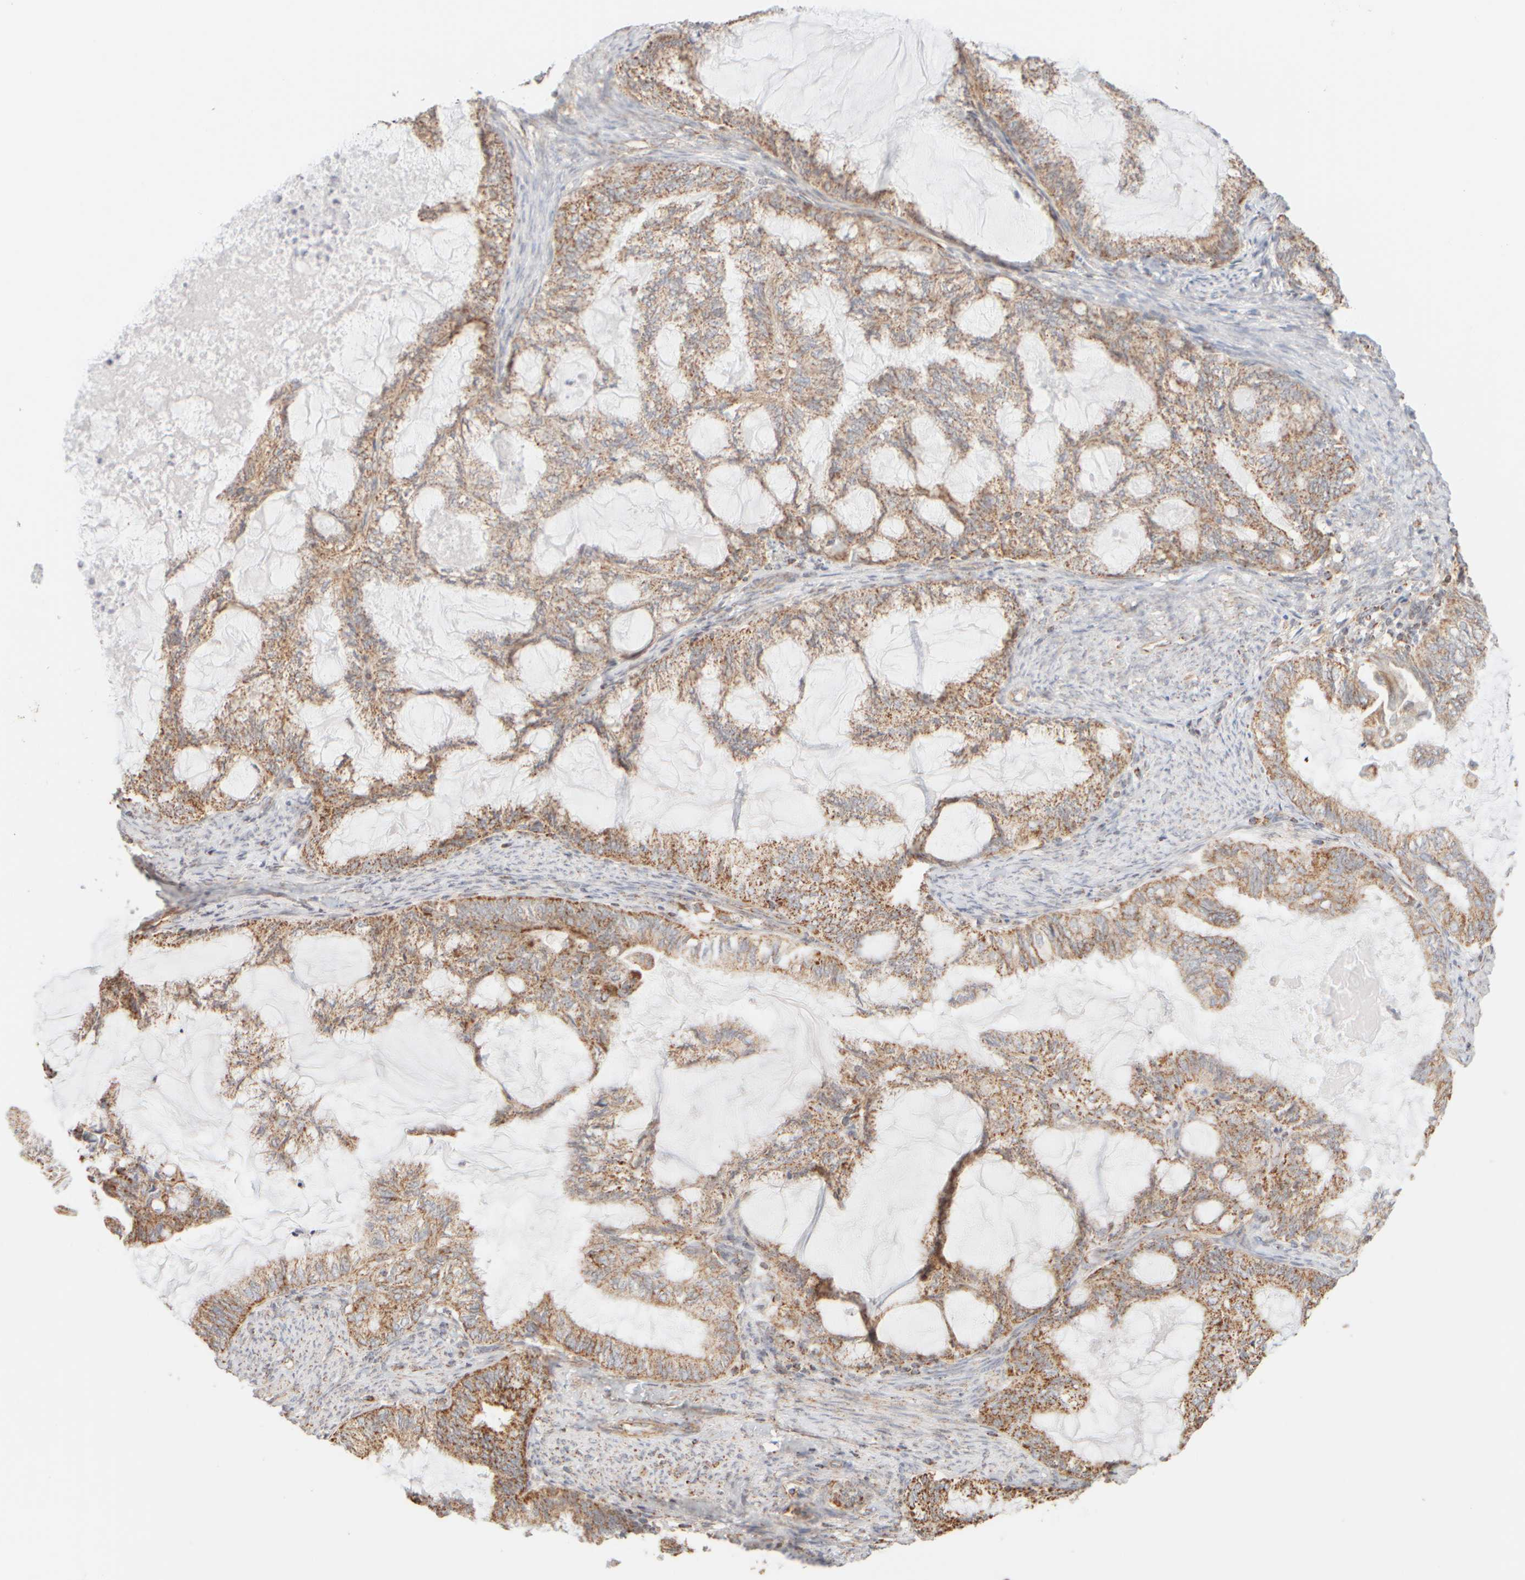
{"staining": {"intensity": "moderate", "quantity": ">75%", "location": "cytoplasmic/membranous"}, "tissue": "endometrial cancer", "cell_type": "Tumor cells", "image_type": "cancer", "snomed": [{"axis": "morphology", "description": "Adenocarcinoma, NOS"}, {"axis": "topography", "description": "Endometrium"}], "caption": "Immunohistochemistry (IHC) micrograph of neoplastic tissue: endometrial cancer (adenocarcinoma) stained using immunohistochemistry displays medium levels of moderate protein expression localized specifically in the cytoplasmic/membranous of tumor cells, appearing as a cytoplasmic/membranous brown color.", "gene": "APBB2", "patient": {"sex": "female", "age": 86}}